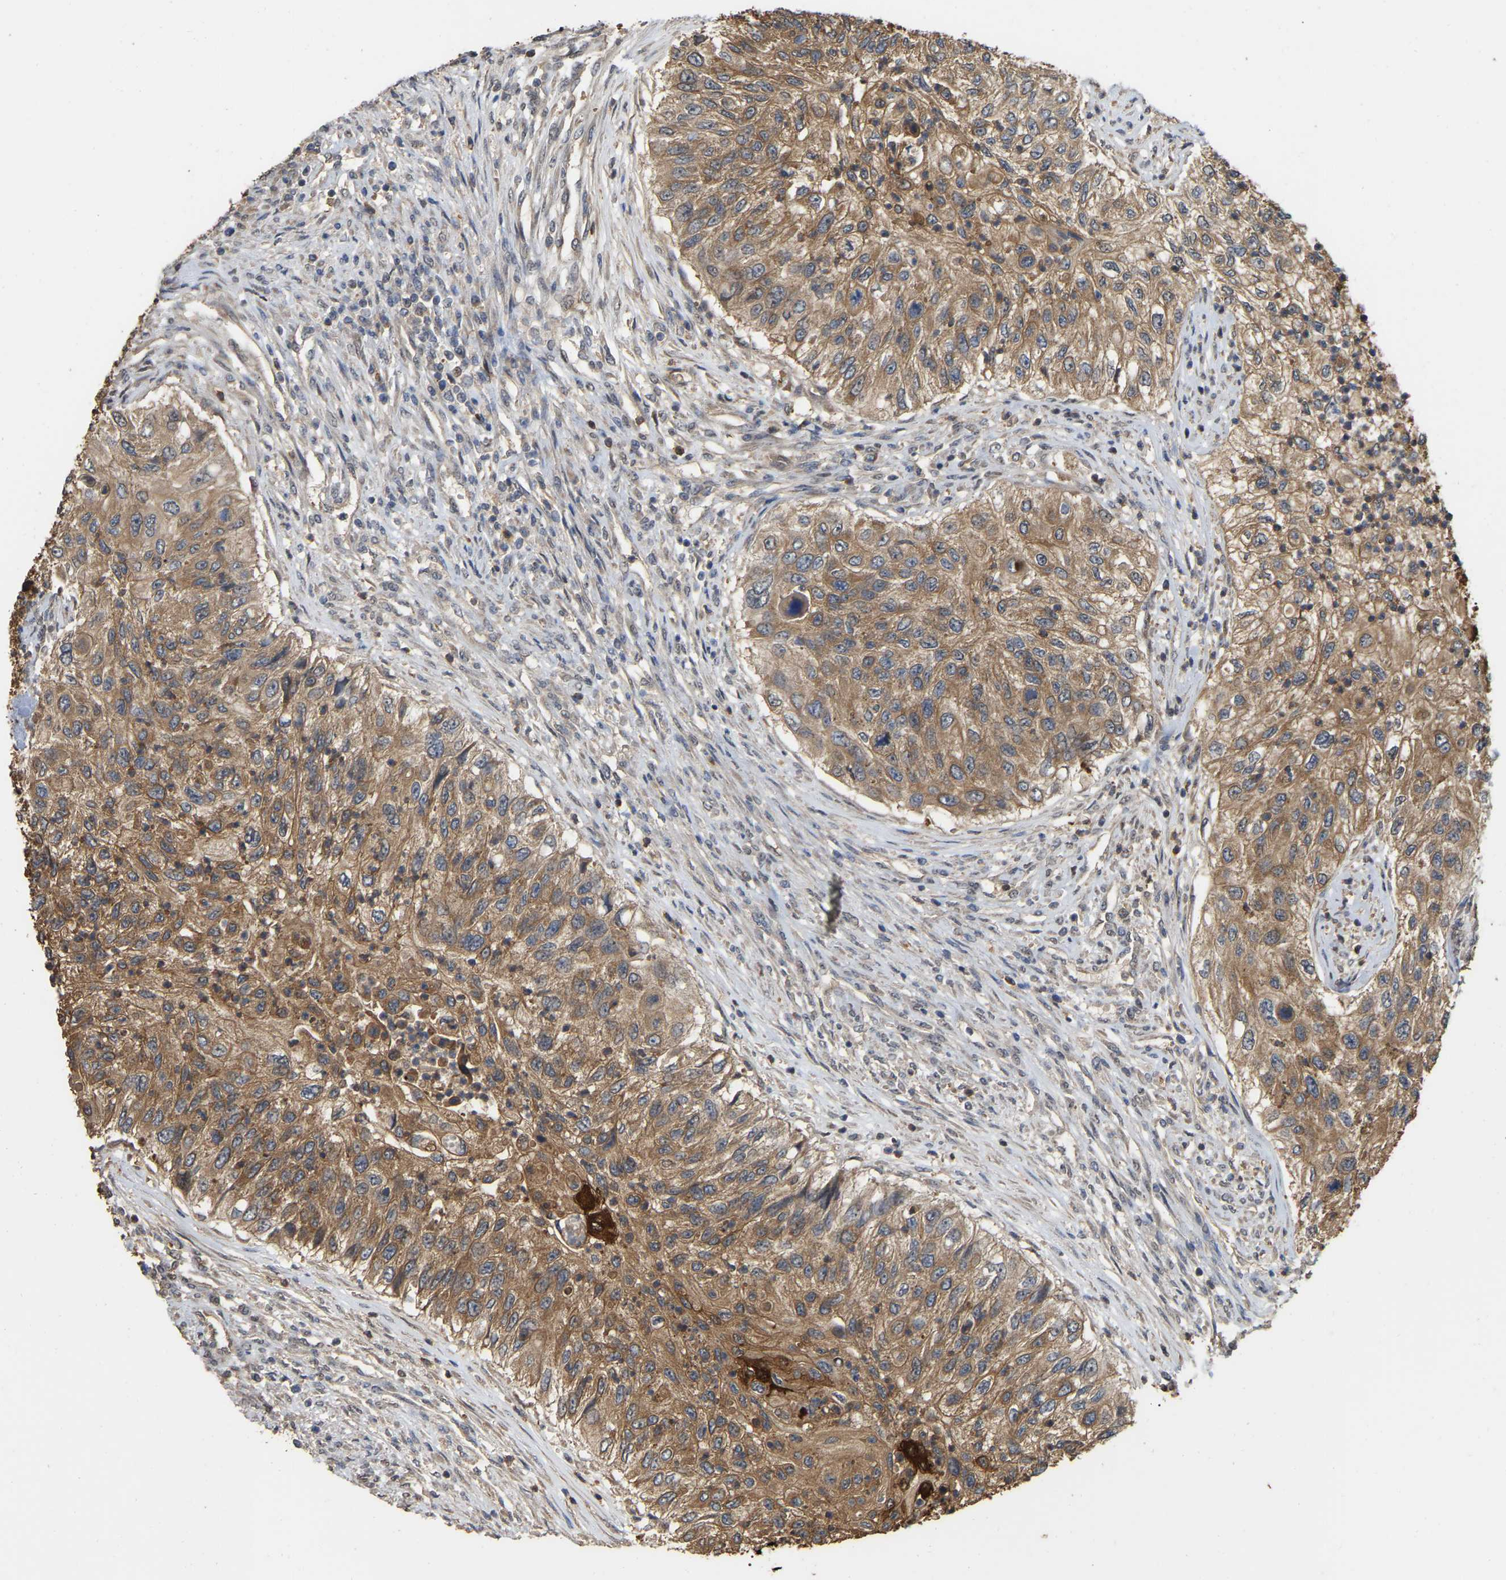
{"staining": {"intensity": "moderate", "quantity": ">75%", "location": "cytoplasmic/membranous"}, "tissue": "urothelial cancer", "cell_type": "Tumor cells", "image_type": "cancer", "snomed": [{"axis": "morphology", "description": "Urothelial carcinoma, High grade"}, {"axis": "topography", "description": "Urinary bladder"}], "caption": "About >75% of tumor cells in urothelial cancer exhibit moderate cytoplasmic/membranous protein staining as visualized by brown immunohistochemical staining.", "gene": "FAM219A", "patient": {"sex": "female", "age": 60}}